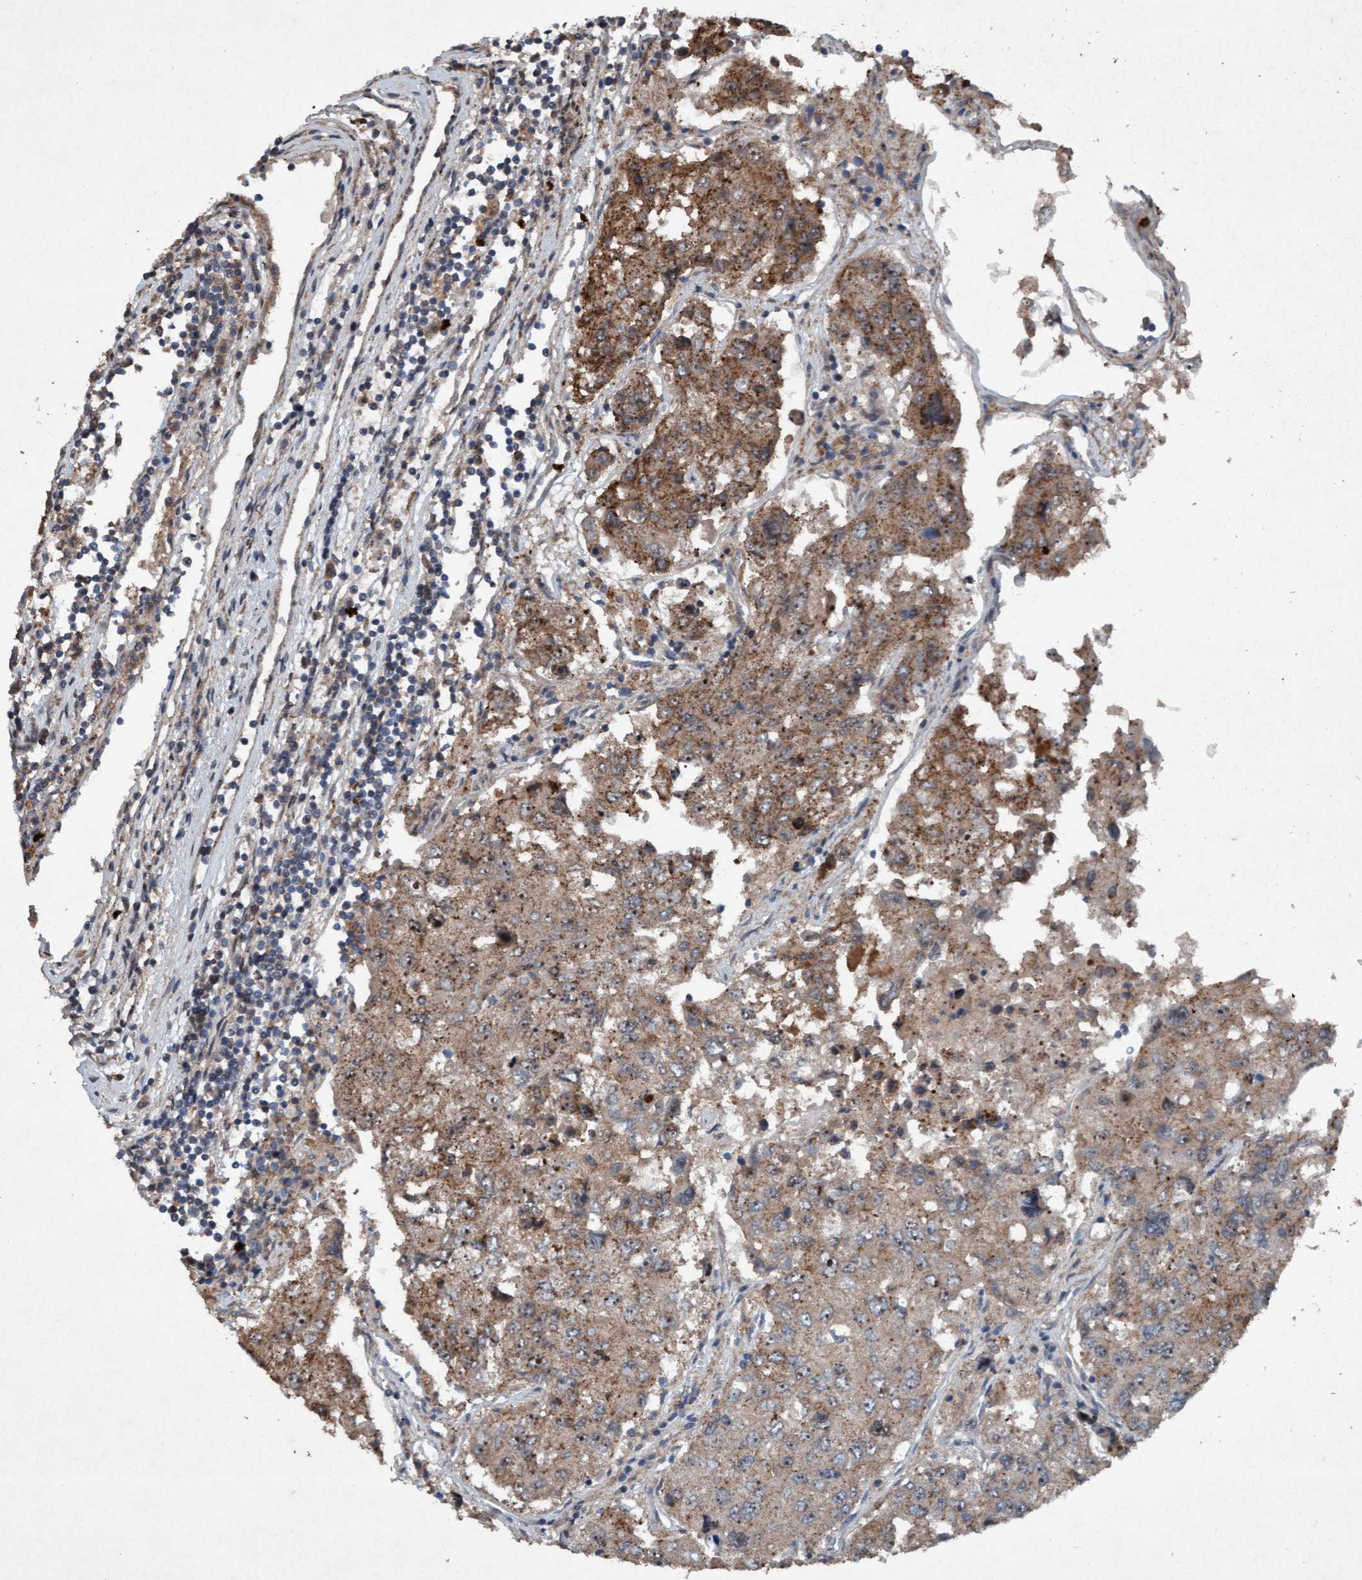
{"staining": {"intensity": "moderate", "quantity": ">75%", "location": "cytoplasmic/membranous,nuclear"}, "tissue": "urothelial cancer", "cell_type": "Tumor cells", "image_type": "cancer", "snomed": [{"axis": "morphology", "description": "Urothelial carcinoma, High grade"}, {"axis": "topography", "description": "Lymph node"}, {"axis": "topography", "description": "Urinary bladder"}], "caption": "Immunohistochemical staining of human urothelial cancer demonstrates medium levels of moderate cytoplasmic/membranous and nuclear expression in approximately >75% of tumor cells.", "gene": "PLXNB2", "patient": {"sex": "male", "age": 51}}